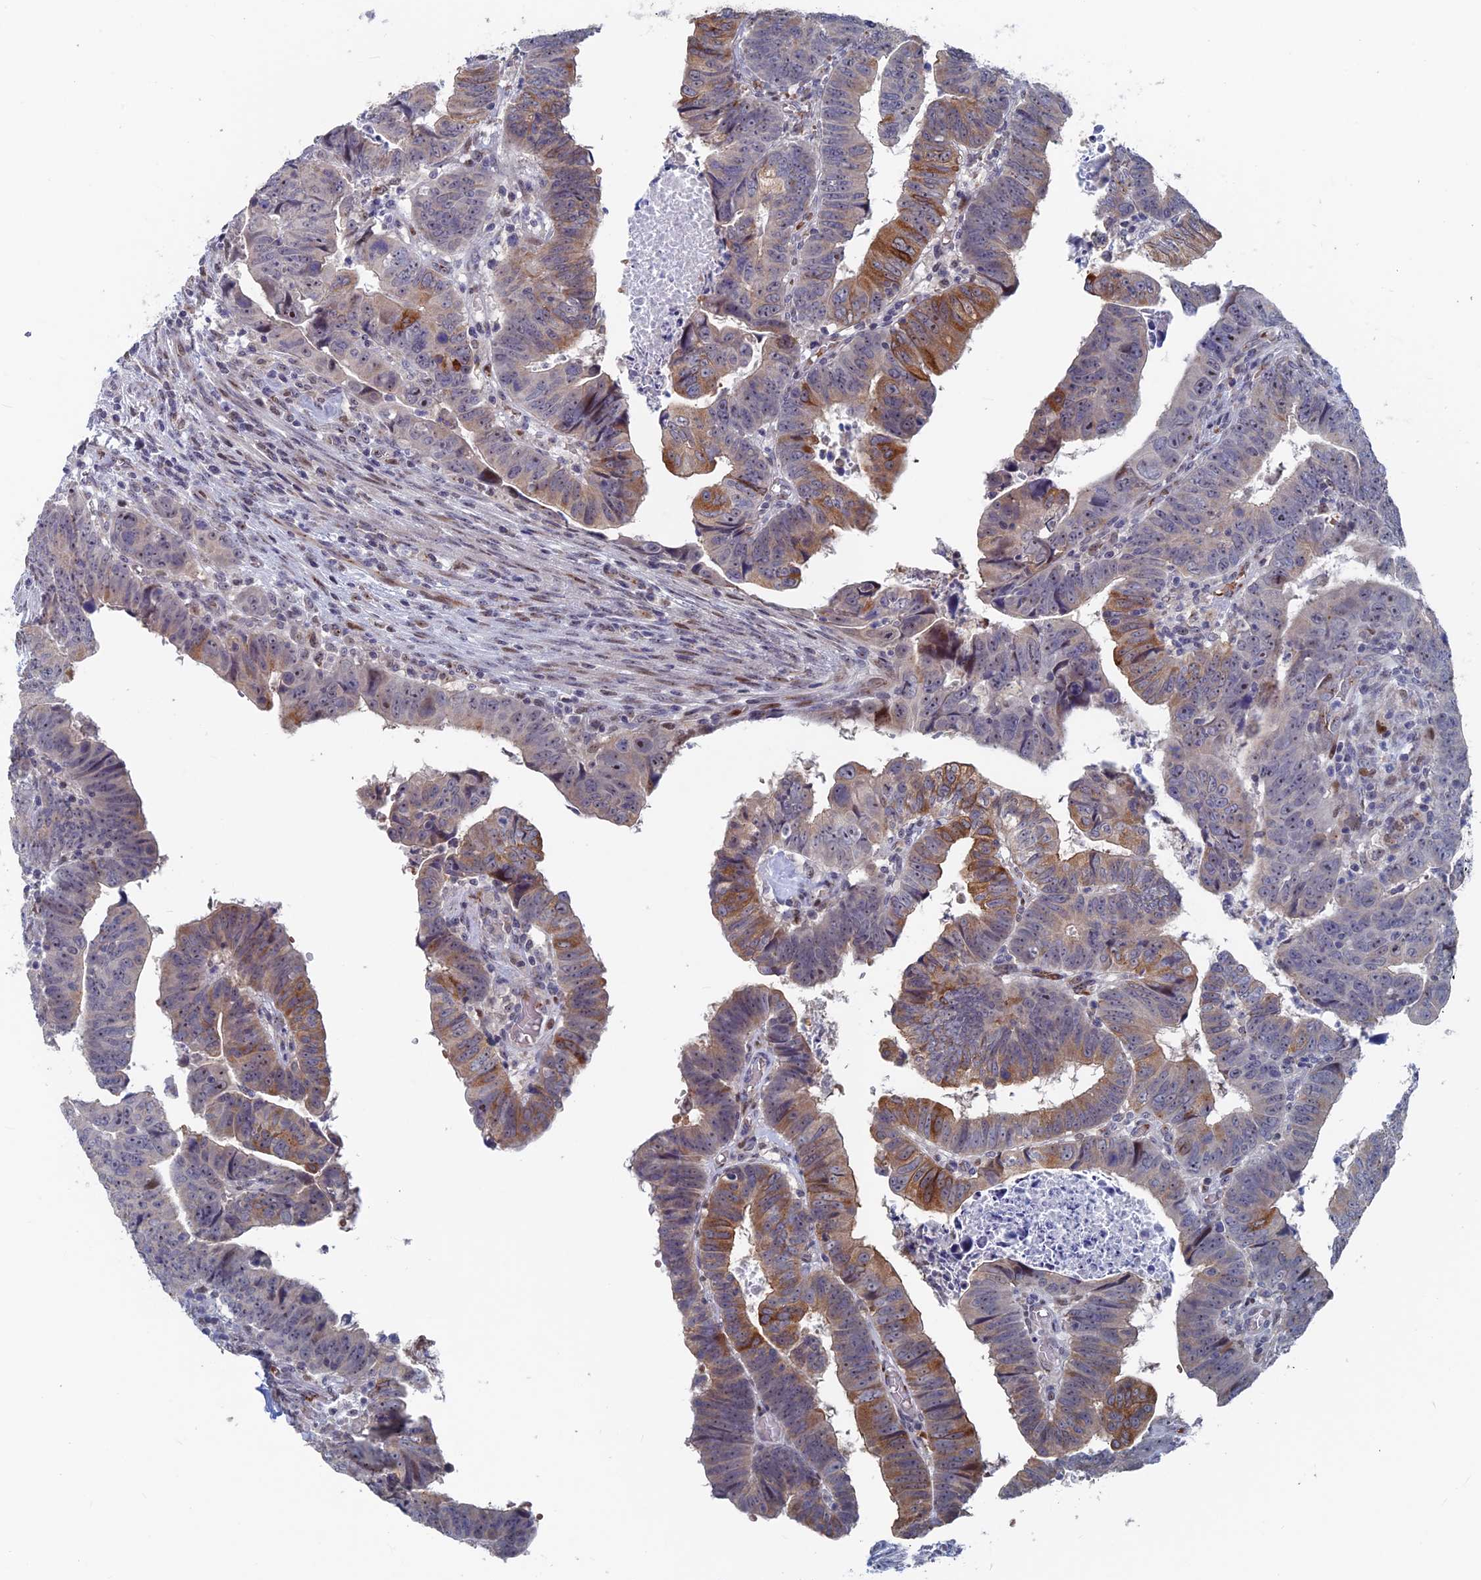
{"staining": {"intensity": "moderate", "quantity": "<25%", "location": "cytoplasmic/membranous"}, "tissue": "colorectal cancer", "cell_type": "Tumor cells", "image_type": "cancer", "snomed": [{"axis": "morphology", "description": "Normal tissue, NOS"}, {"axis": "morphology", "description": "Adenocarcinoma, NOS"}, {"axis": "topography", "description": "Rectum"}], "caption": "Colorectal cancer tissue reveals moderate cytoplasmic/membranous staining in approximately <25% of tumor cells, visualized by immunohistochemistry.", "gene": "SH3D21", "patient": {"sex": "female", "age": 65}}